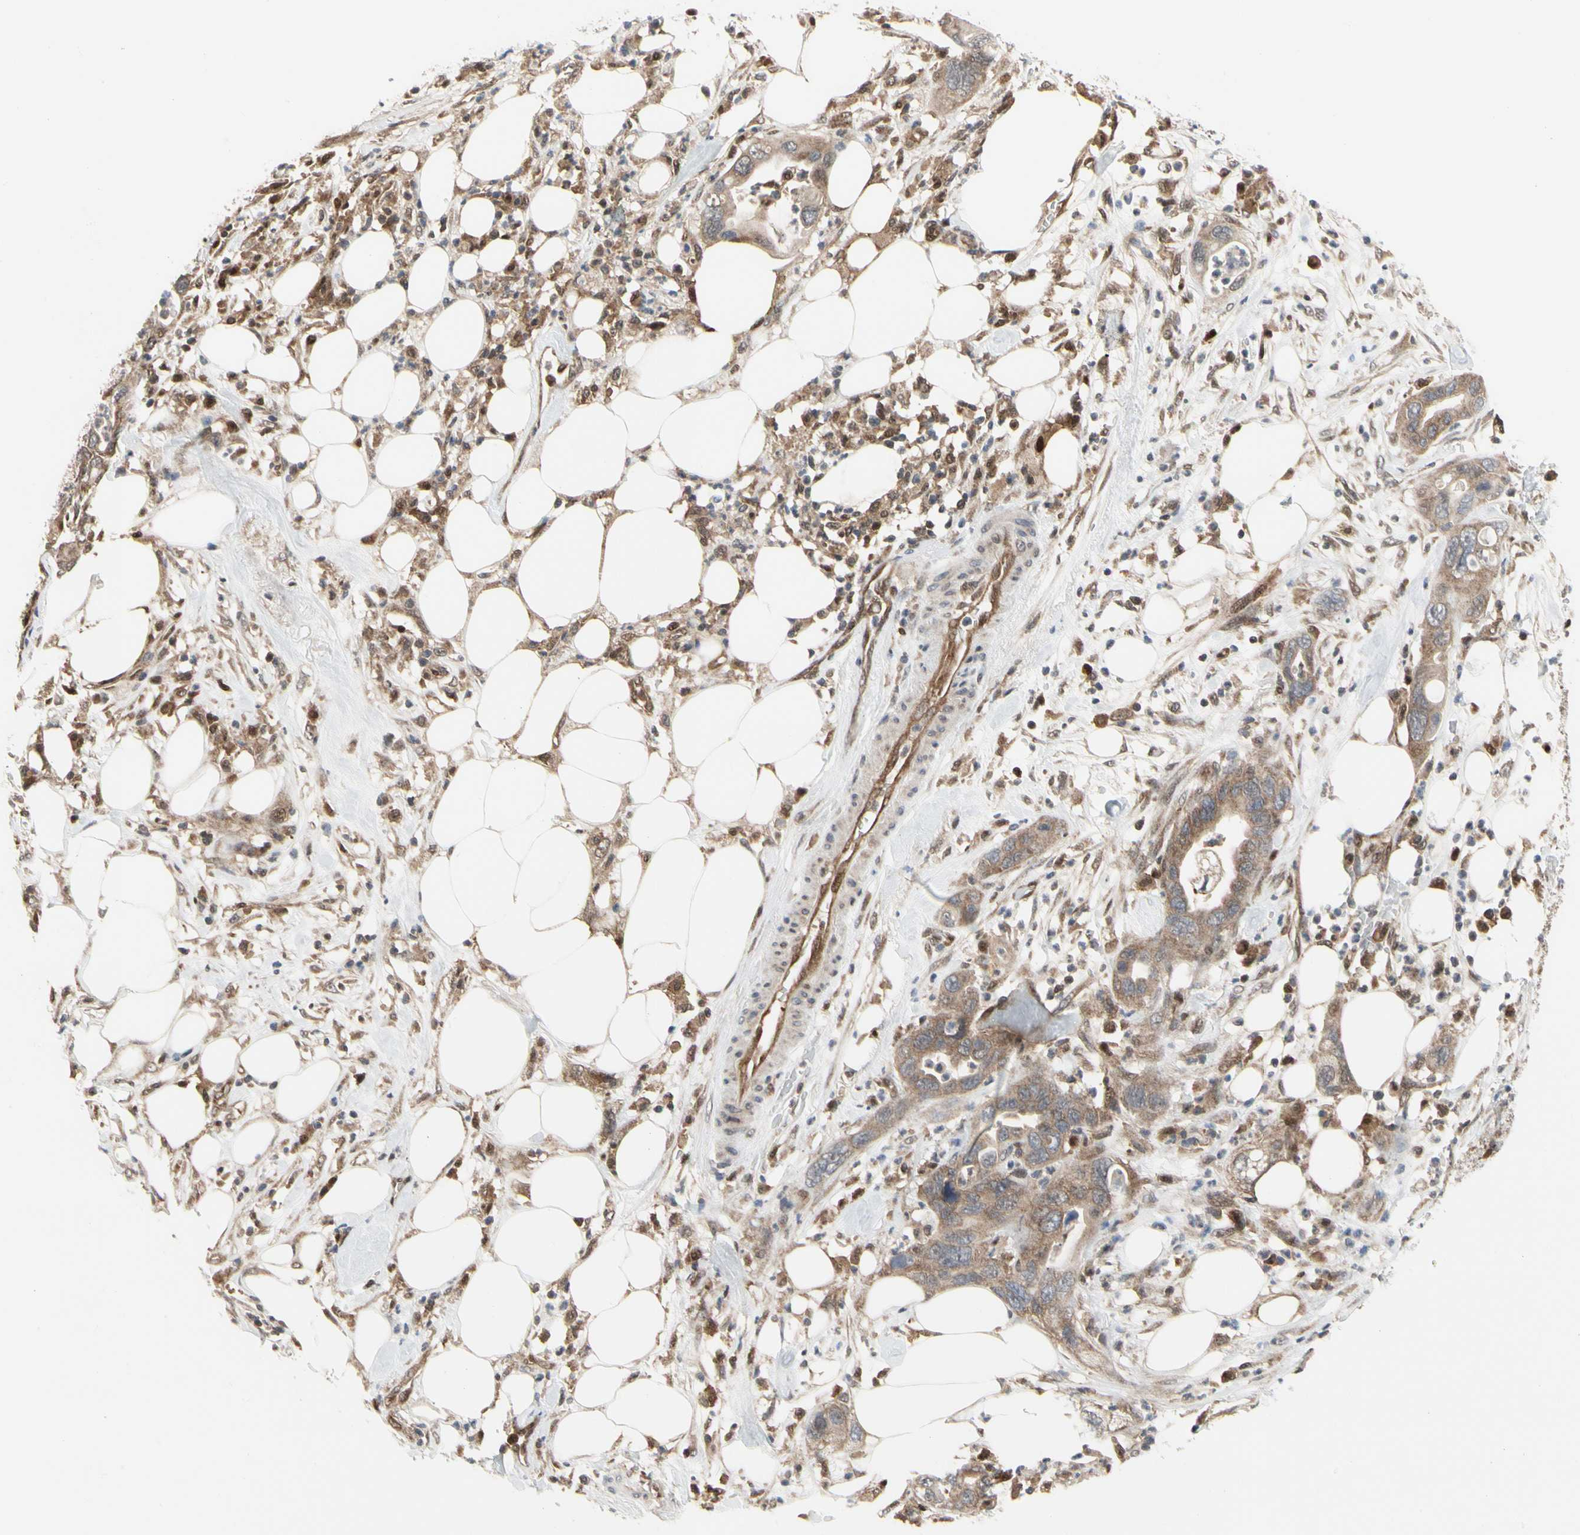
{"staining": {"intensity": "moderate", "quantity": ">75%", "location": "cytoplasmic/membranous"}, "tissue": "pancreatic cancer", "cell_type": "Tumor cells", "image_type": "cancer", "snomed": [{"axis": "morphology", "description": "Adenocarcinoma, NOS"}, {"axis": "topography", "description": "Pancreas"}], "caption": "This is a photomicrograph of immunohistochemistry staining of adenocarcinoma (pancreatic), which shows moderate expression in the cytoplasmic/membranous of tumor cells.", "gene": "CDK5", "patient": {"sex": "female", "age": 71}}